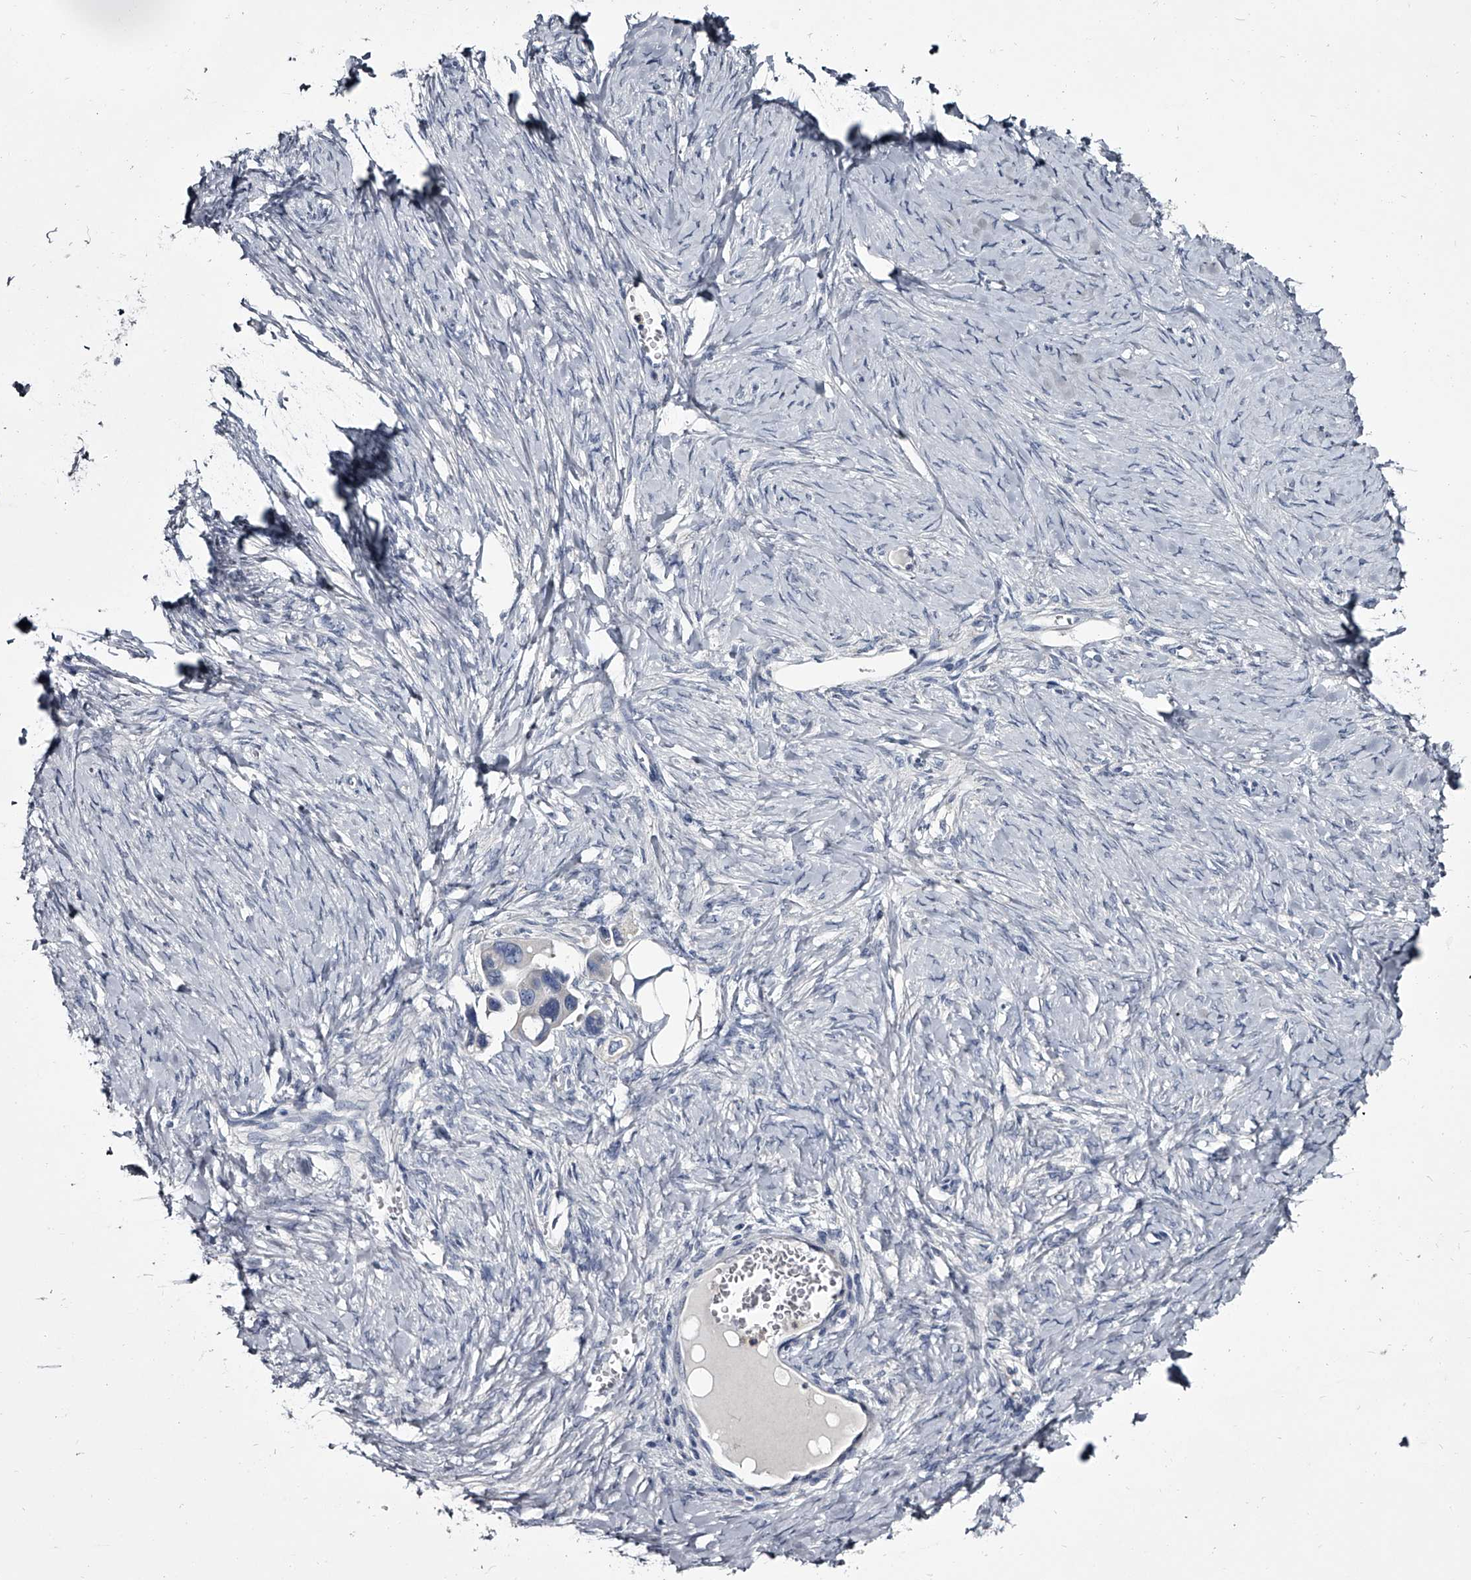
{"staining": {"intensity": "negative", "quantity": "none", "location": "none"}, "tissue": "ovarian cancer", "cell_type": "Tumor cells", "image_type": "cancer", "snomed": [{"axis": "morphology", "description": "Cystadenocarcinoma, serous, NOS"}, {"axis": "topography", "description": "Ovary"}], "caption": "High power microscopy image of an IHC micrograph of ovarian cancer, revealing no significant expression in tumor cells.", "gene": "GAPVD1", "patient": {"sex": "female", "age": 79}}